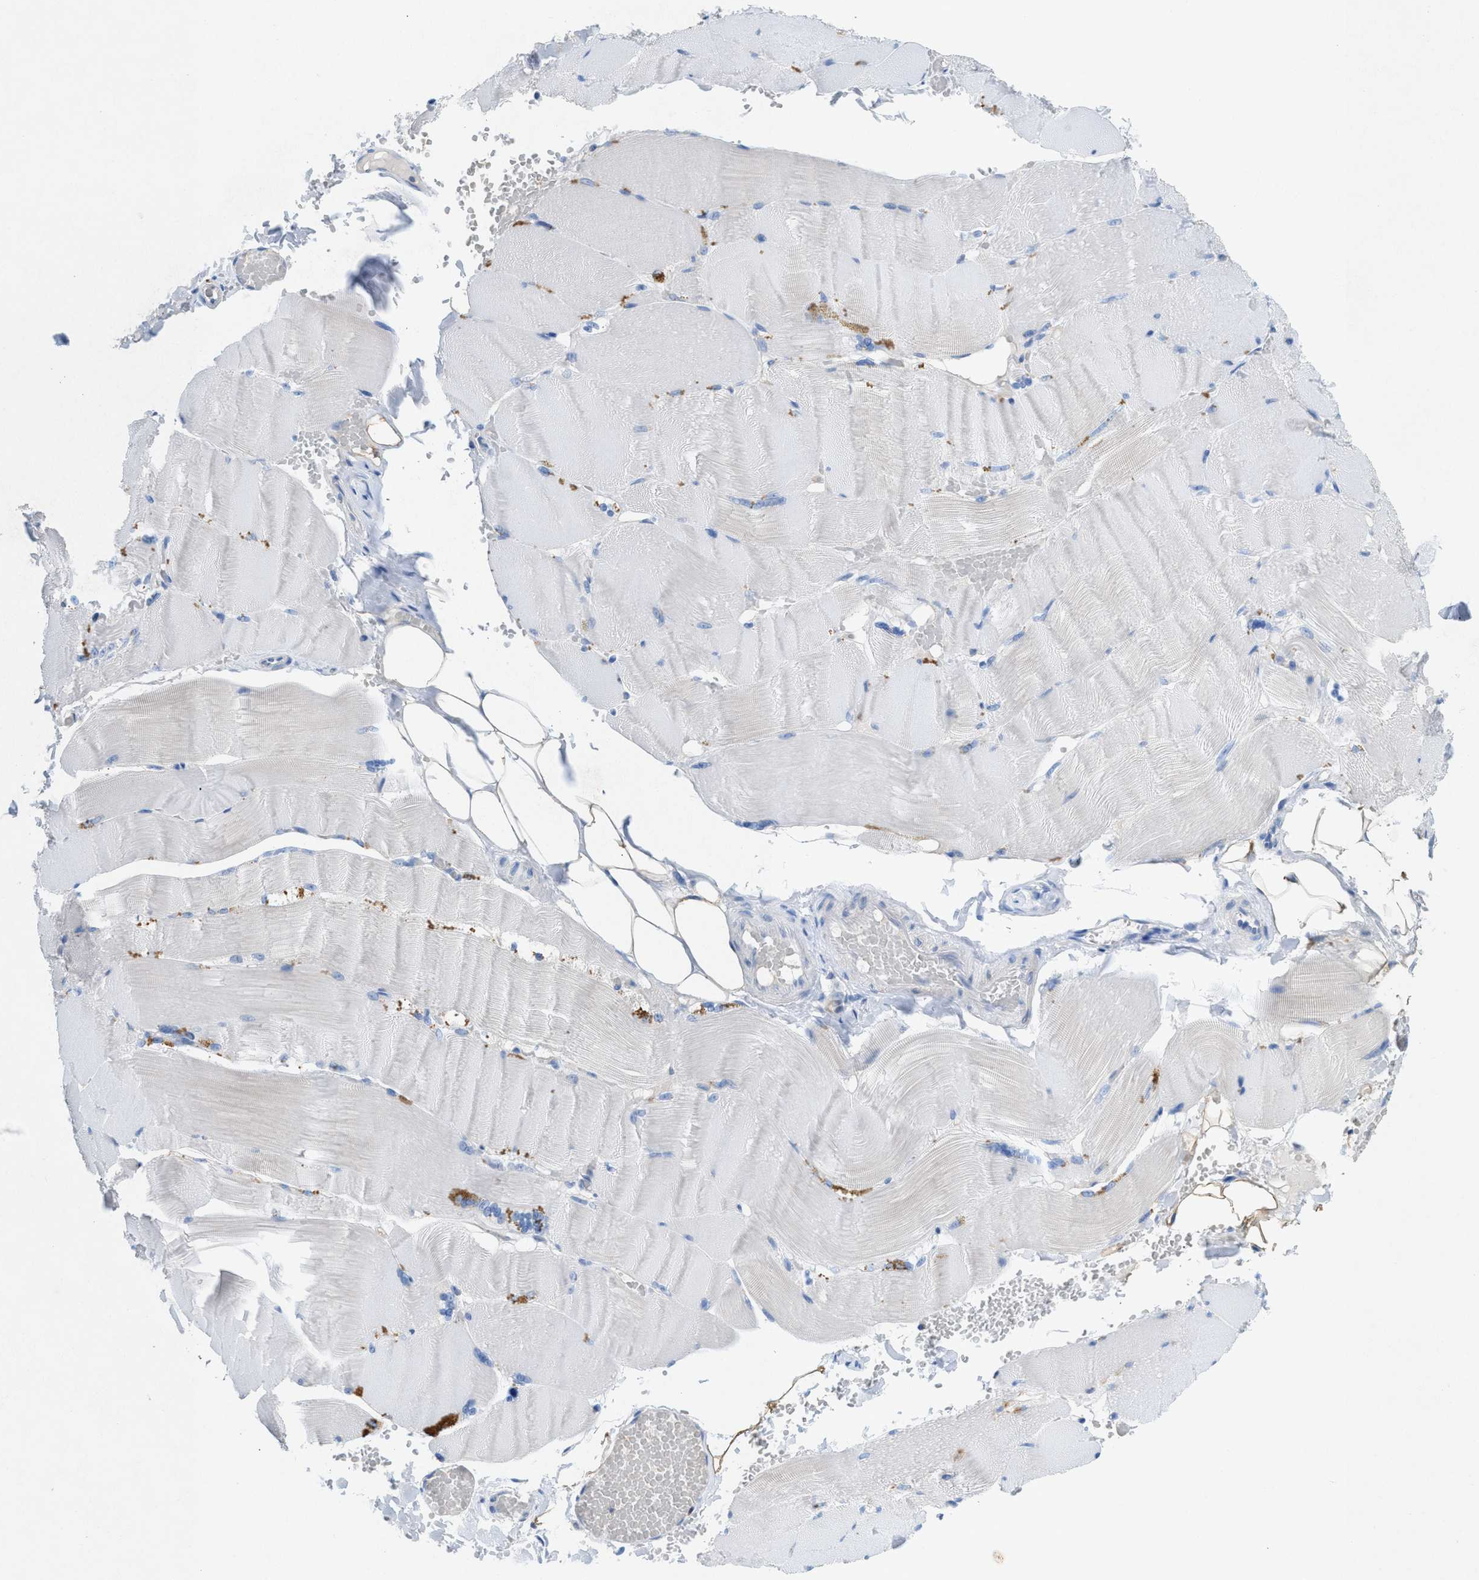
{"staining": {"intensity": "negative", "quantity": "none", "location": "none"}, "tissue": "skeletal muscle", "cell_type": "Myocytes", "image_type": "normal", "snomed": [{"axis": "morphology", "description": "Normal tissue, NOS"}, {"axis": "topography", "description": "Skin"}, {"axis": "topography", "description": "Skeletal muscle"}], "caption": "Image shows no significant protein expression in myocytes of unremarkable skeletal muscle. (Stains: DAB (3,3'-diaminobenzidine) immunohistochemistry (IHC) with hematoxylin counter stain, Microscopy: brightfield microscopy at high magnification).", "gene": "CKLF", "patient": {"sex": "male", "age": 83}}